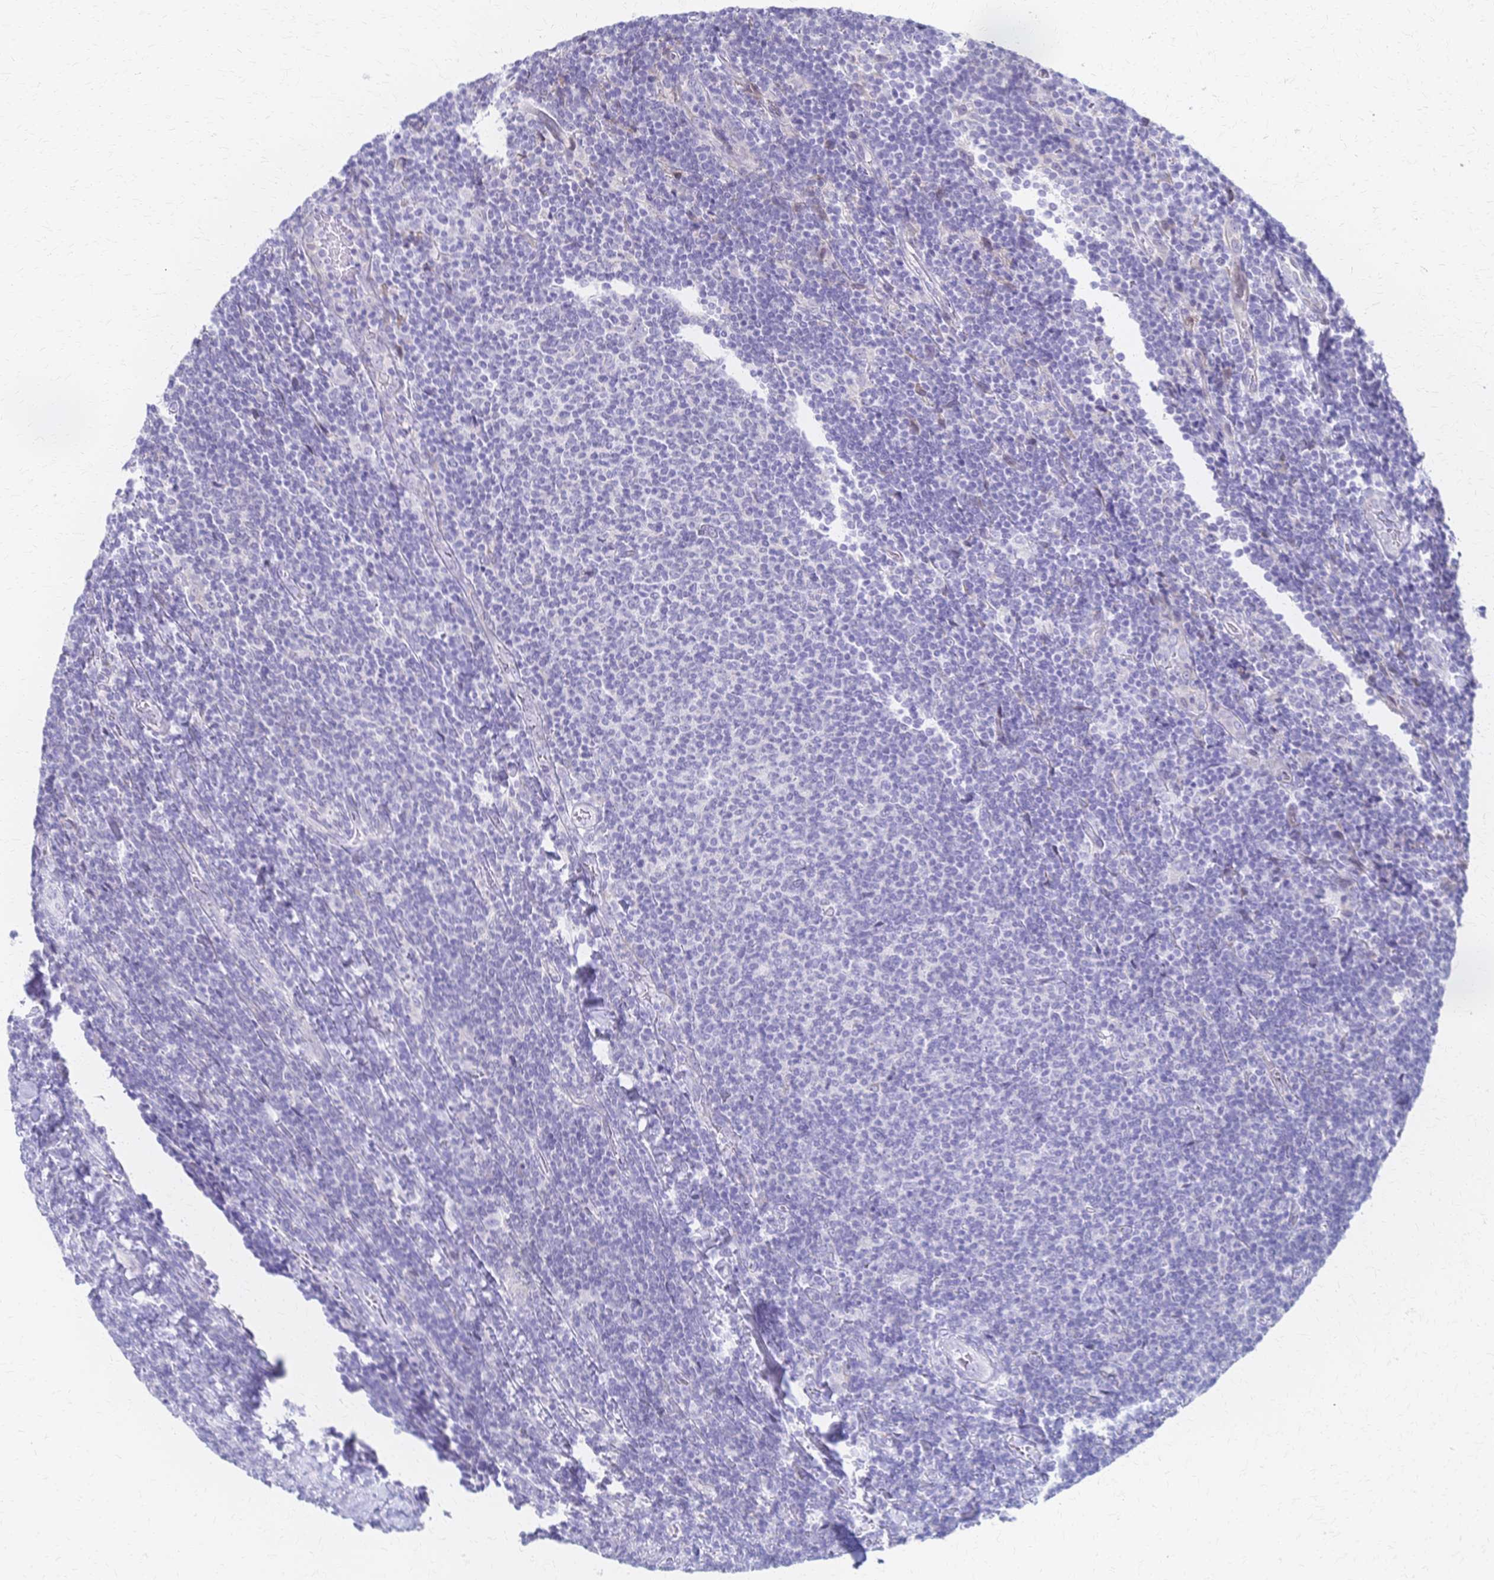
{"staining": {"intensity": "negative", "quantity": "none", "location": "none"}, "tissue": "lymphoma", "cell_type": "Tumor cells", "image_type": "cancer", "snomed": [{"axis": "morphology", "description": "Malignant lymphoma, non-Hodgkin's type, Low grade"}, {"axis": "topography", "description": "Lymph node"}], "caption": "Protein analysis of malignant lymphoma, non-Hodgkin's type (low-grade) reveals no significant expression in tumor cells.", "gene": "CYB5A", "patient": {"sex": "male", "age": 52}}